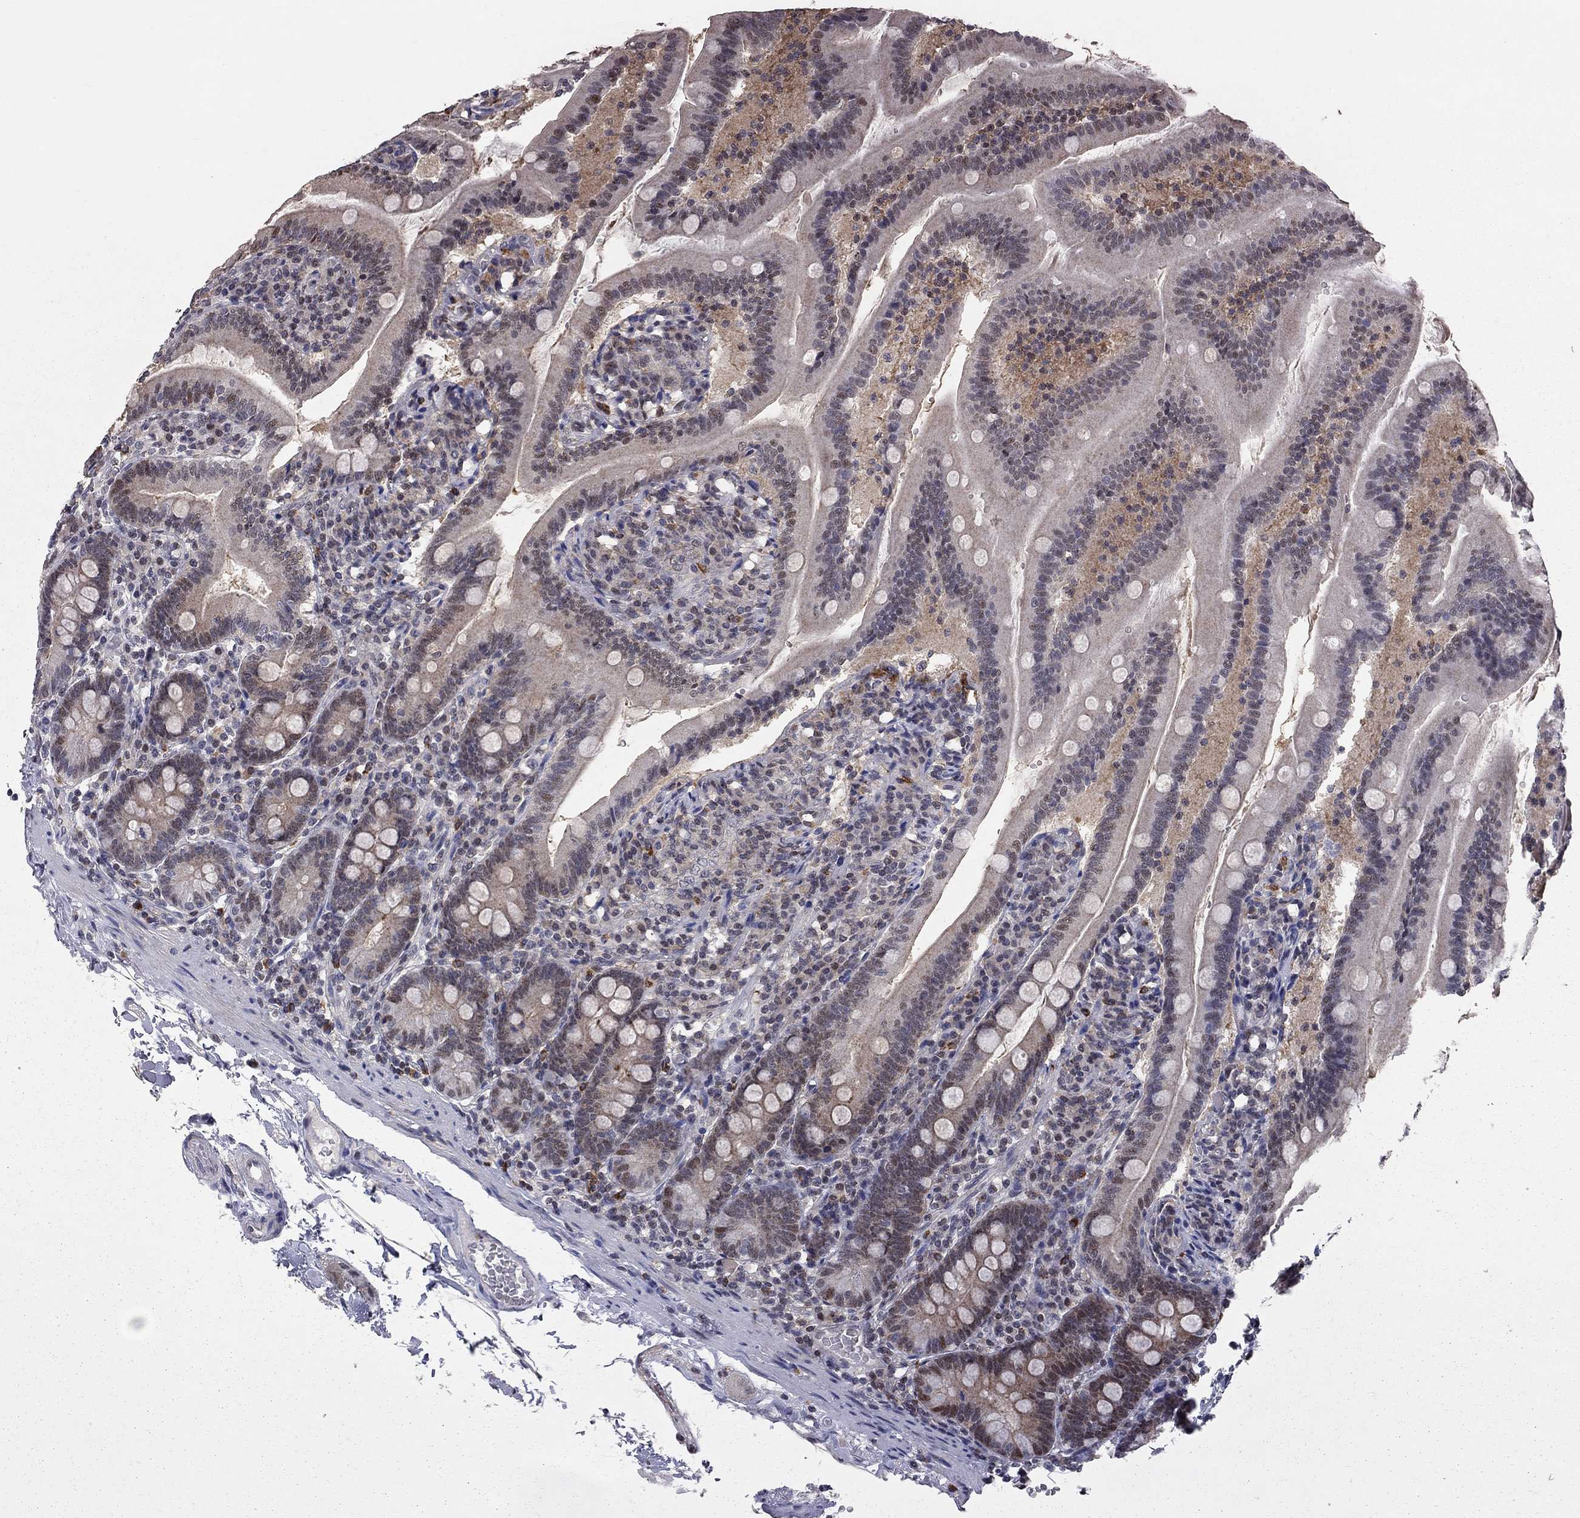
{"staining": {"intensity": "weak", "quantity": "25%-75%", "location": "nuclear"}, "tissue": "duodenum", "cell_type": "Glandular cells", "image_type": "normal", "snomed": [{"axis": "morphology", "description": "Normal tissue, NOS"}, {"axis": "topography", "description": "Duodenum"}], "caption": "Protein positivity by IHC reveals weak nuclear staining in approximately 25%-75% of glandular cells in normal duodenum. The staining was performed using DAB (3,3'-diaminobenzidine), with brown indicating positive protein expression. Nuclei are stained blue with hematoxylin.", "gene": "HDAC3", "patient": {"sex": "female", "age": 67}}